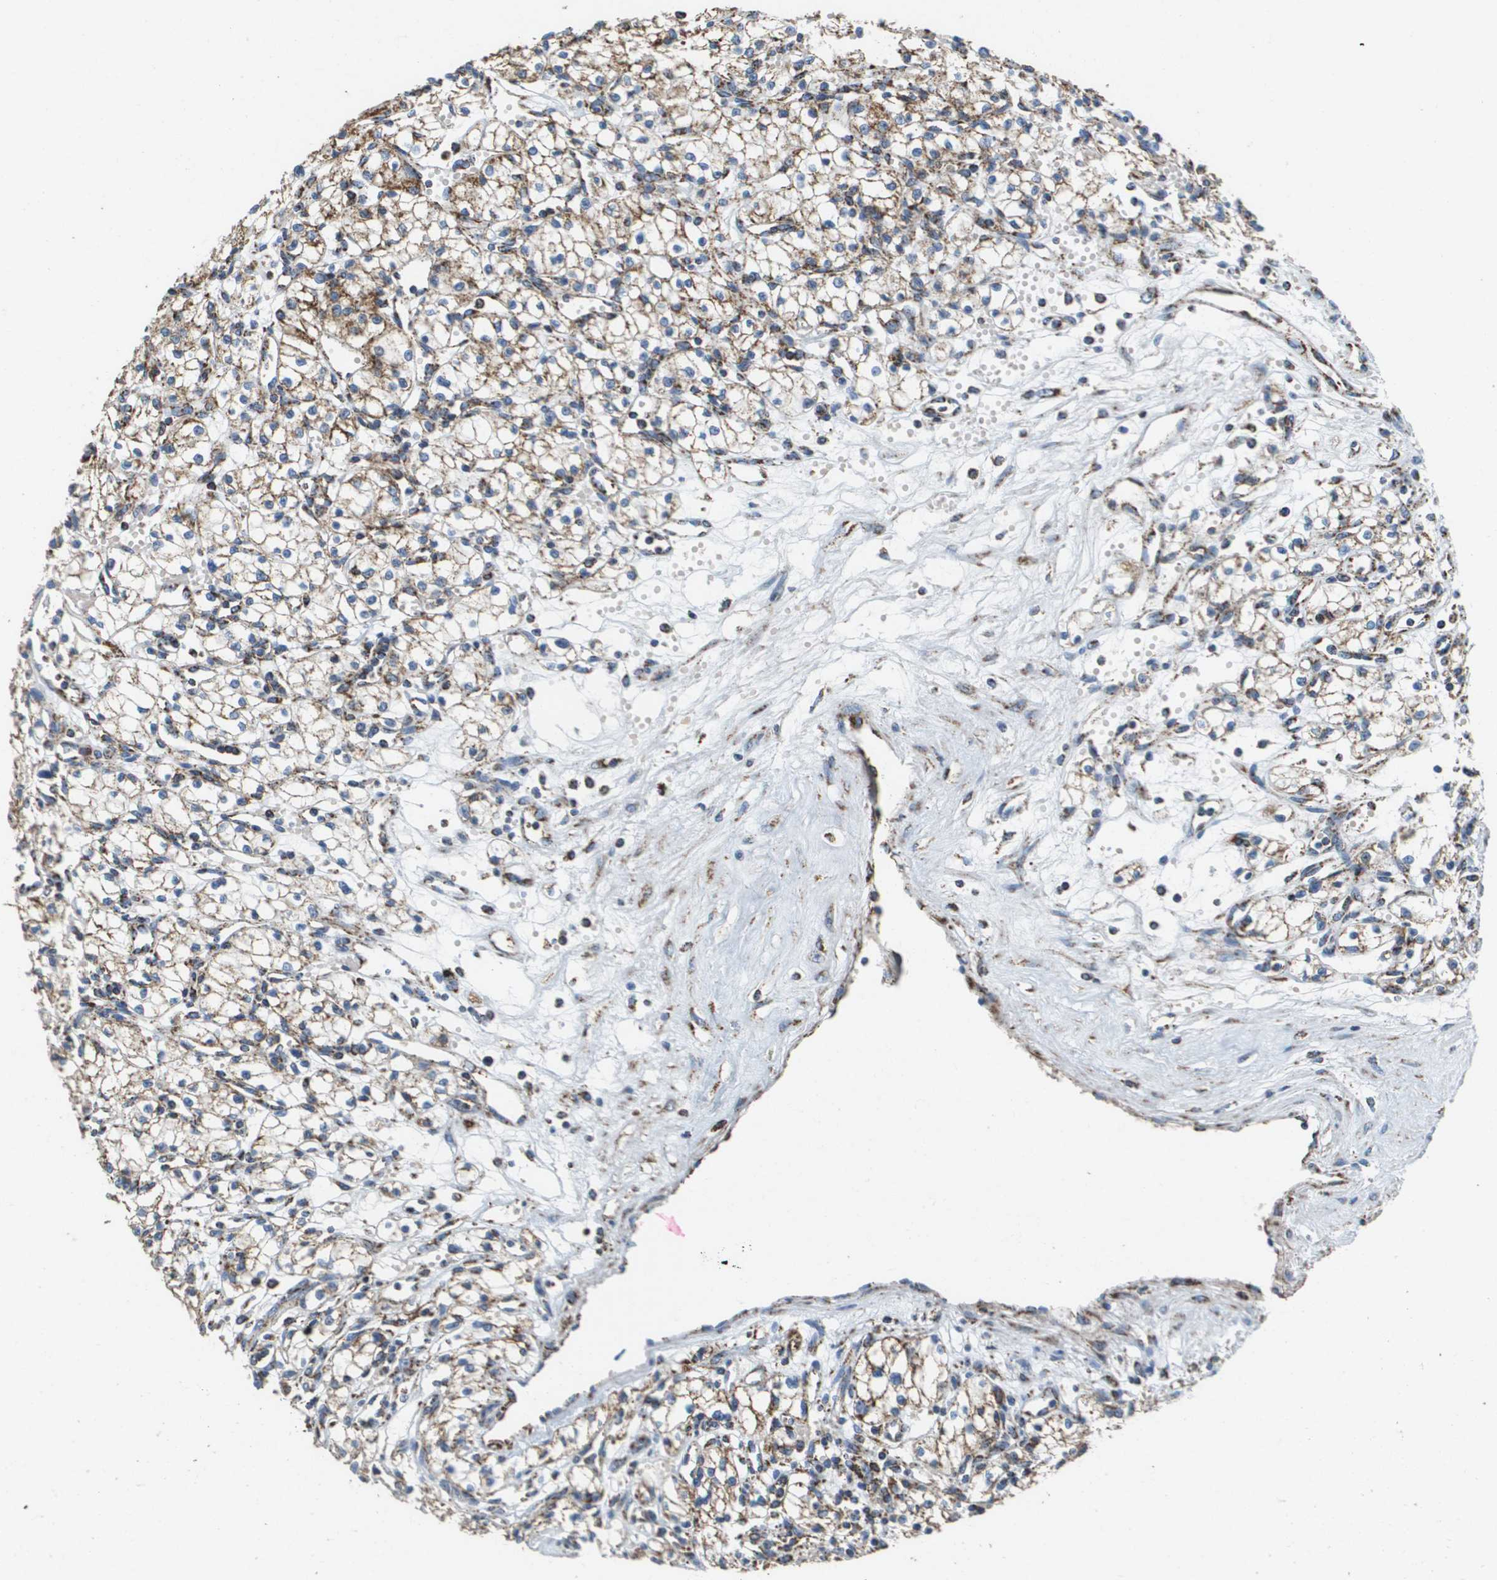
{"staining": {"intensity": "moderate", "quantity": ">75%", "location": "cytoplasmic/membranous"}, "tissue": "renal cancer", "cell_type": "Tumor cells", "image_type": "cancer", "snomed": [{"axis": "morphology", "description": "Normal tissue, NOS"}, {"axis": "morphology", "description": "Adenocarcinoma, NOS"}, {"axis": "topography", "description": "Kidney"}], "caption": "The micrograph demonstrates a brown stain indicating the presence of a protein in the cytoplasmic/membranous of tumor cells in renal cancer.", "gene": "ATP5F1B", "patient": {"sex": "male", "age": 59}}